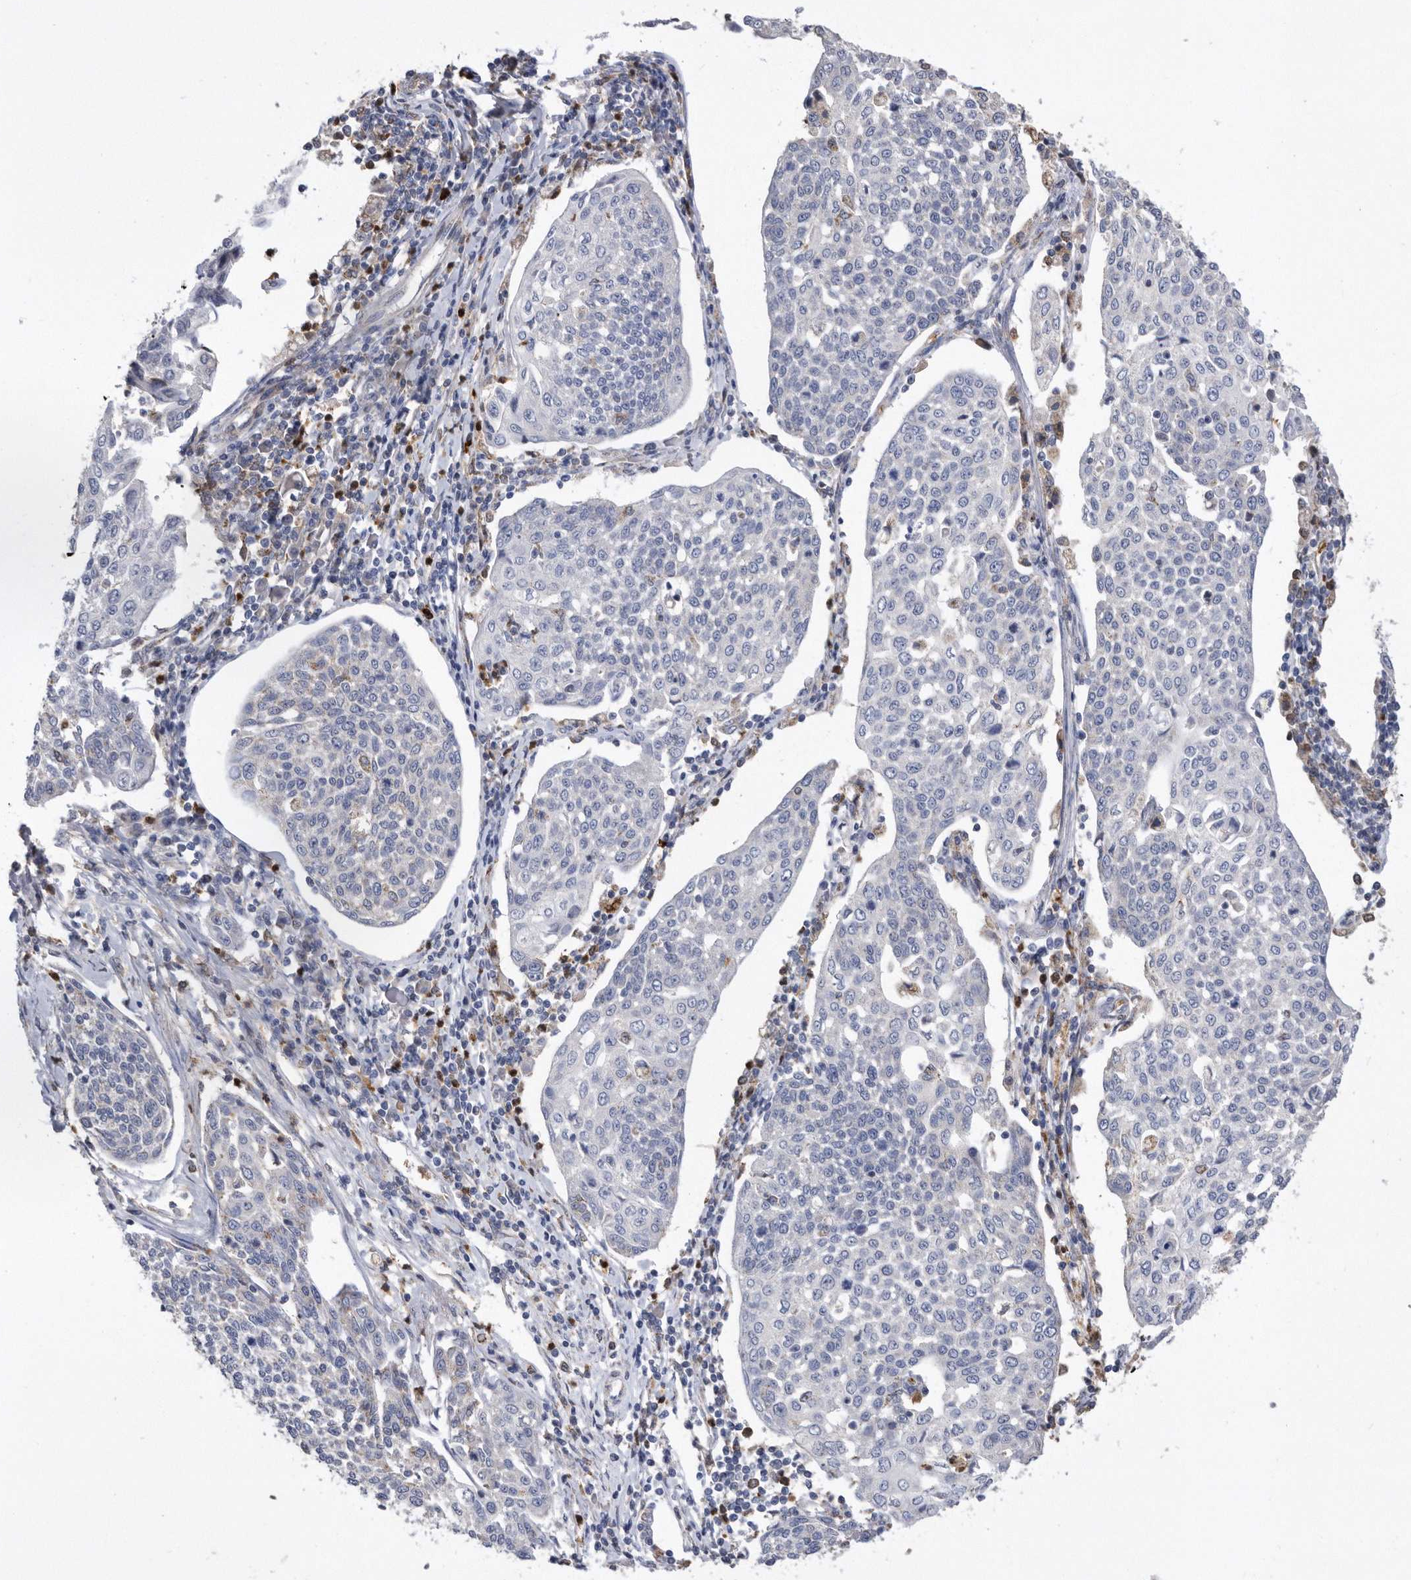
{"staining": {"intensity": "negative", "quantity": "none", "location": "none"}, "tissue": "cervical cancer", "cell_type": "Tumor cells", "image_type": "cancer", "snomed": [{"axis": "morphology", "description": "Squamous cell carcinoma, NOS"}, {"axis": "topography", "description": "Cervix"}], "caption": "Immunohistochemistry of cervical cancer (squamous cell carcinoma) exhibits no positivity in tumor cells.", "gene": "CRISPLD2", "patient": {"sex": "female", "age": 34}}